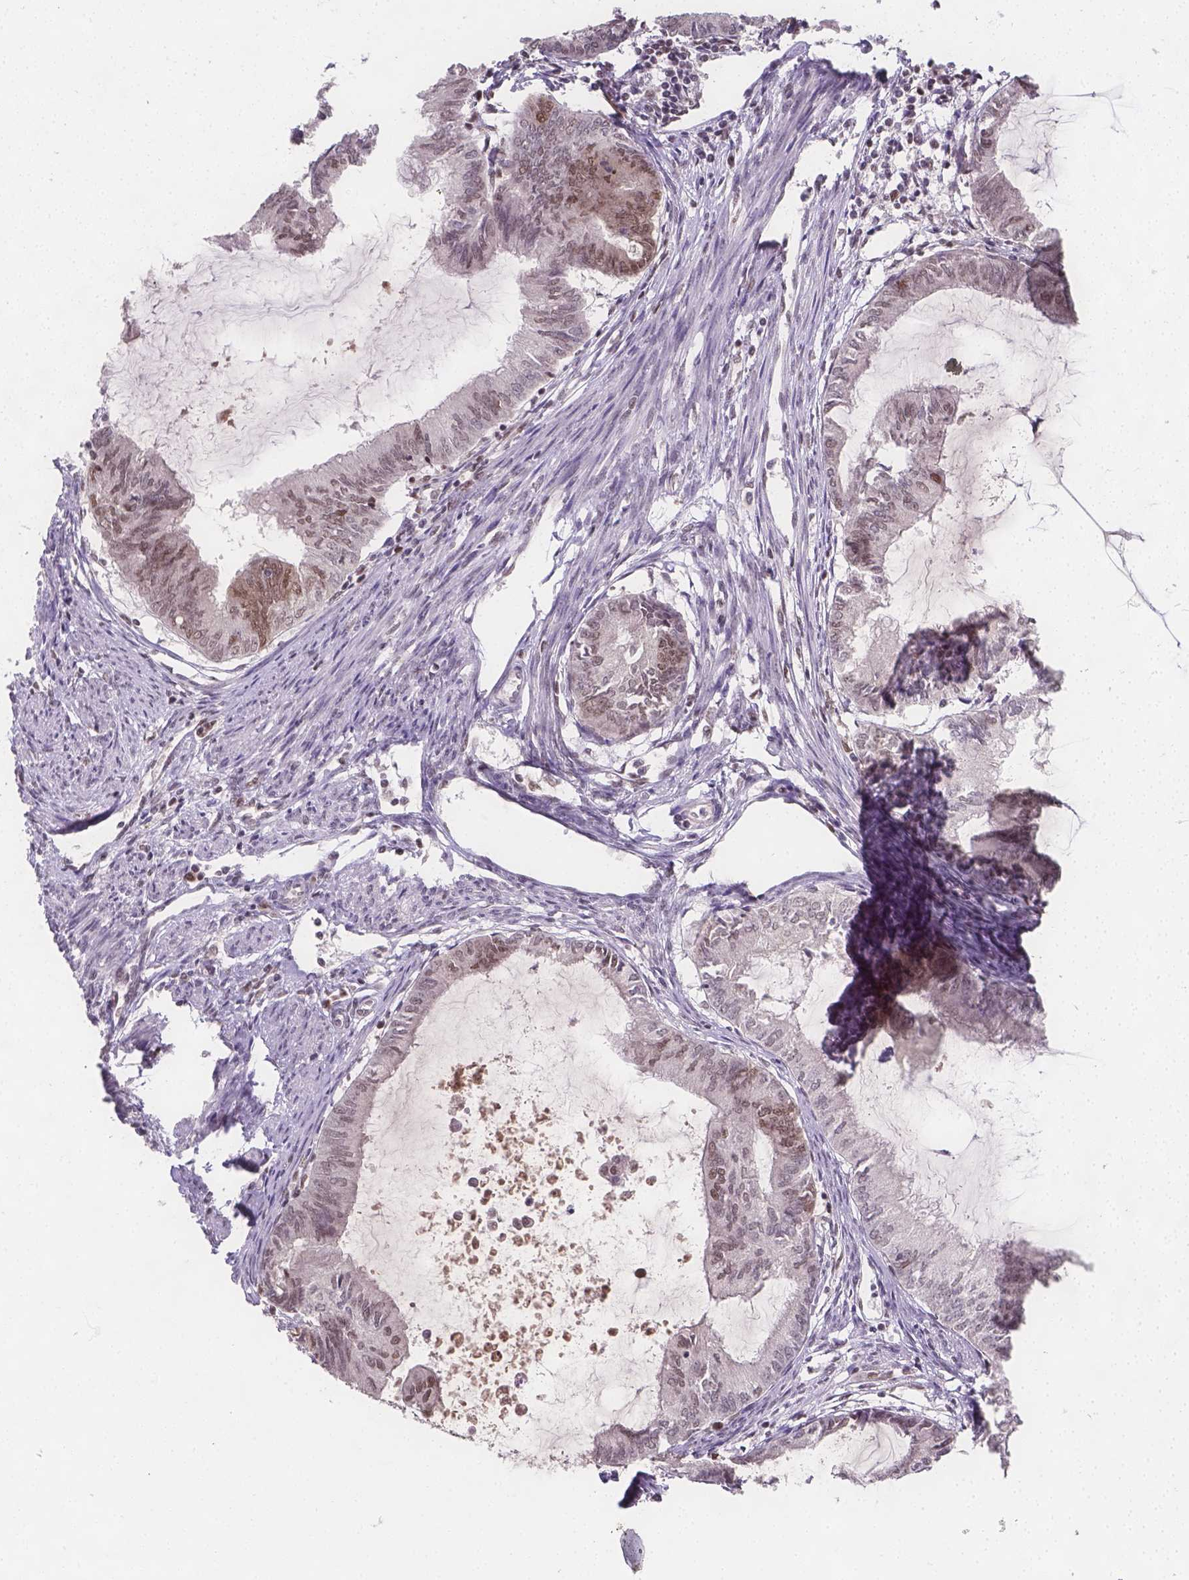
{"staining": {"intensity": "weak", "quantity": "25%-75%", "location": "nuclear"}, "tissue": "endometrial cancer", "cell_type": "Tumor cells", "image_type": "cancer", "snomed": [{"axis": "morphology", "description": "Adenocarcinoma, NOS"}, {"axis": "topography", "description": "Endometrium"}], "caption": "Human endometrial cancer stained with a protein marker exhibits weak staining in tumor cells.", "gene": "FANCE", "patient": {"sex": "female", "age": 86}}